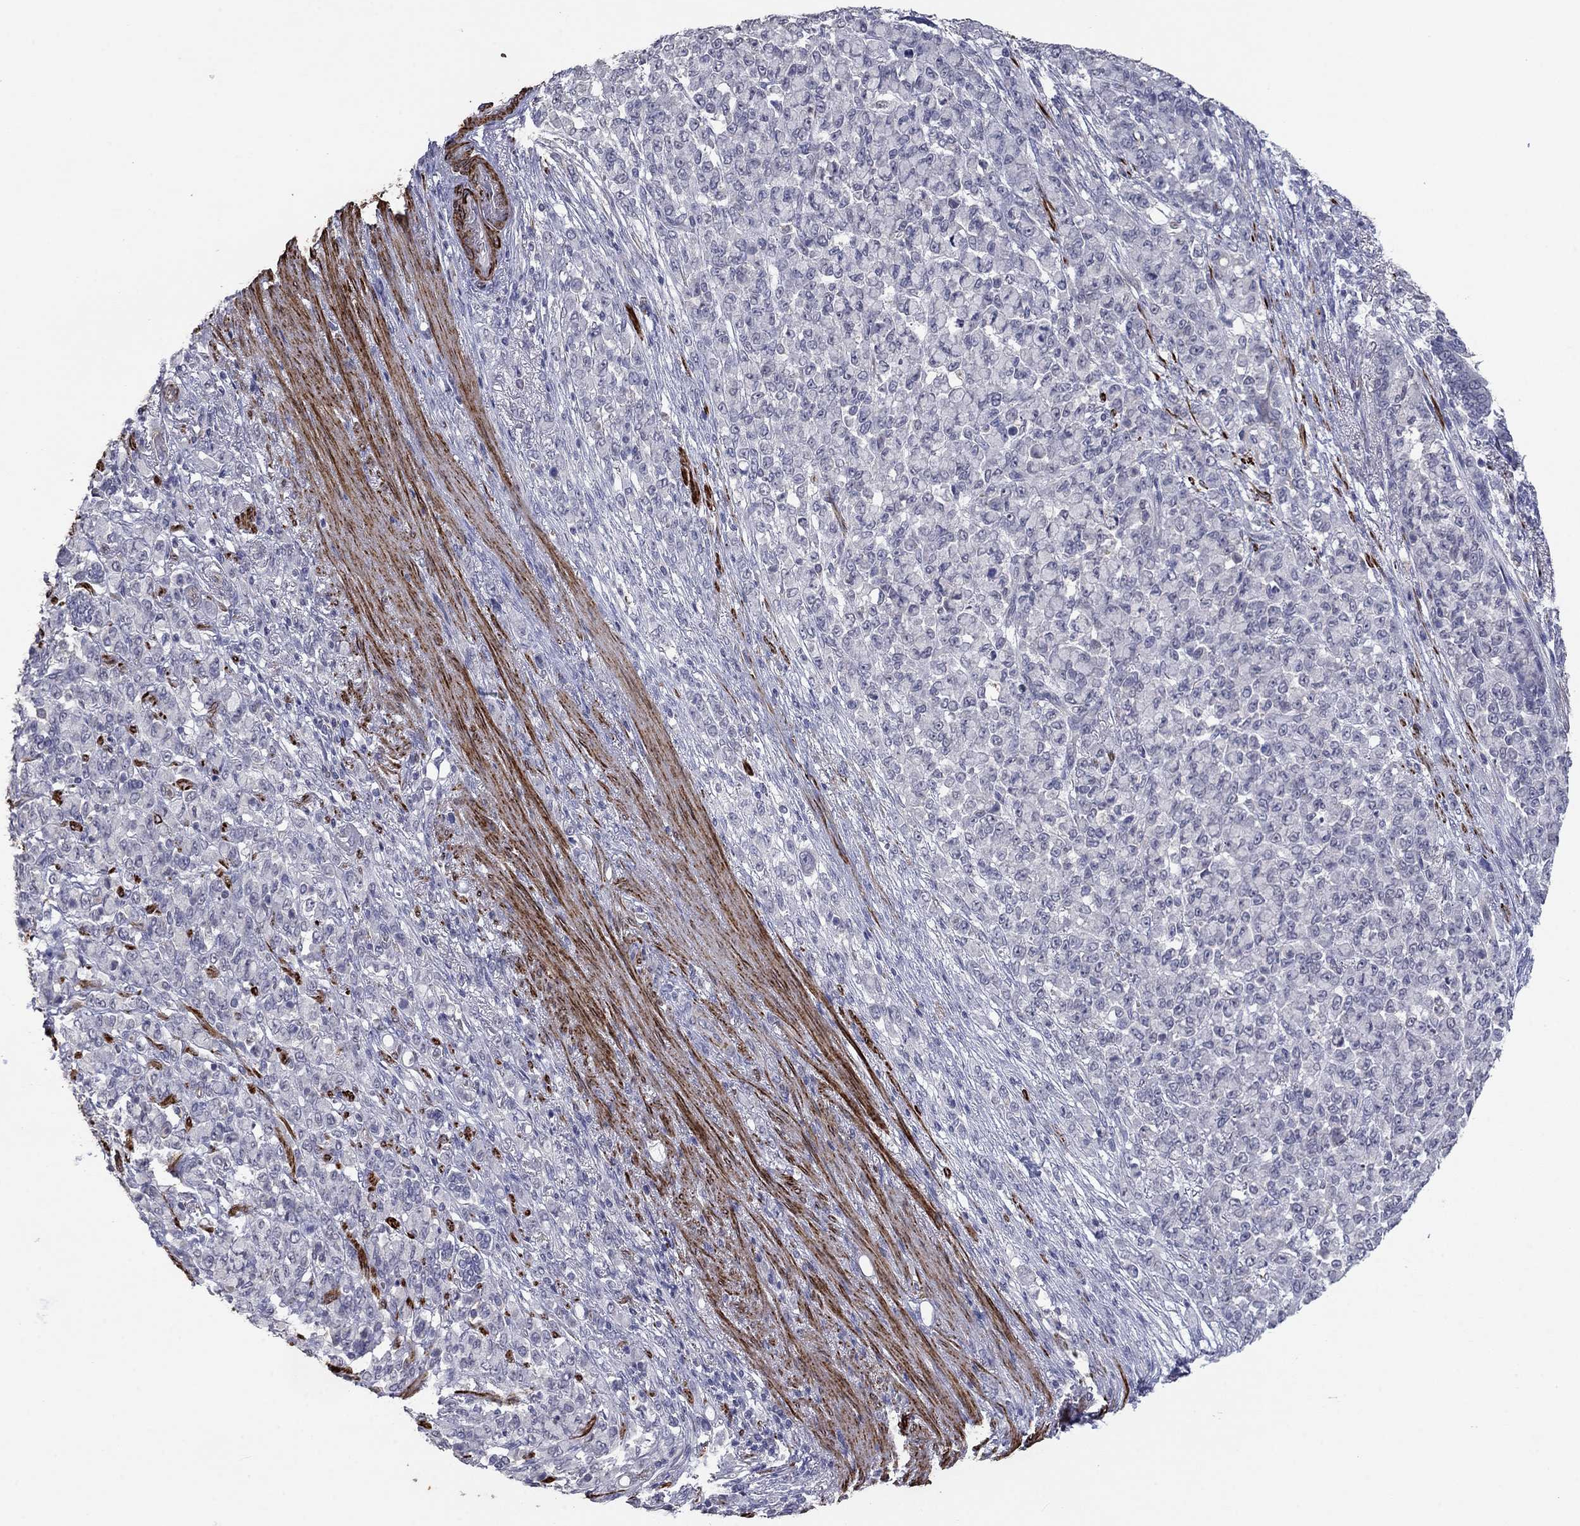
{"staining": {"intensity": "negative", "quantity": "none", "location": "none"}, "tissue": "stomach cancer", "cell_type": "Tumor cells", "image_type": "cancer", "snomed": [{"axis": "morphology", "description": "Normal tissue, NOS"}, {"axis": "morphology", "description": "Adenocarcinoma, NOS"}, {"axis": "topography", "description": "Stomach"}], "caption": "High power microscopy histopathology image of an immunohistochemistry (IHC) histopathology image of stomach cancer, revealing no significant positivity in tumor cells.", "gene": "IP6K3", "patient": {"sex": "female", "age": 79}}